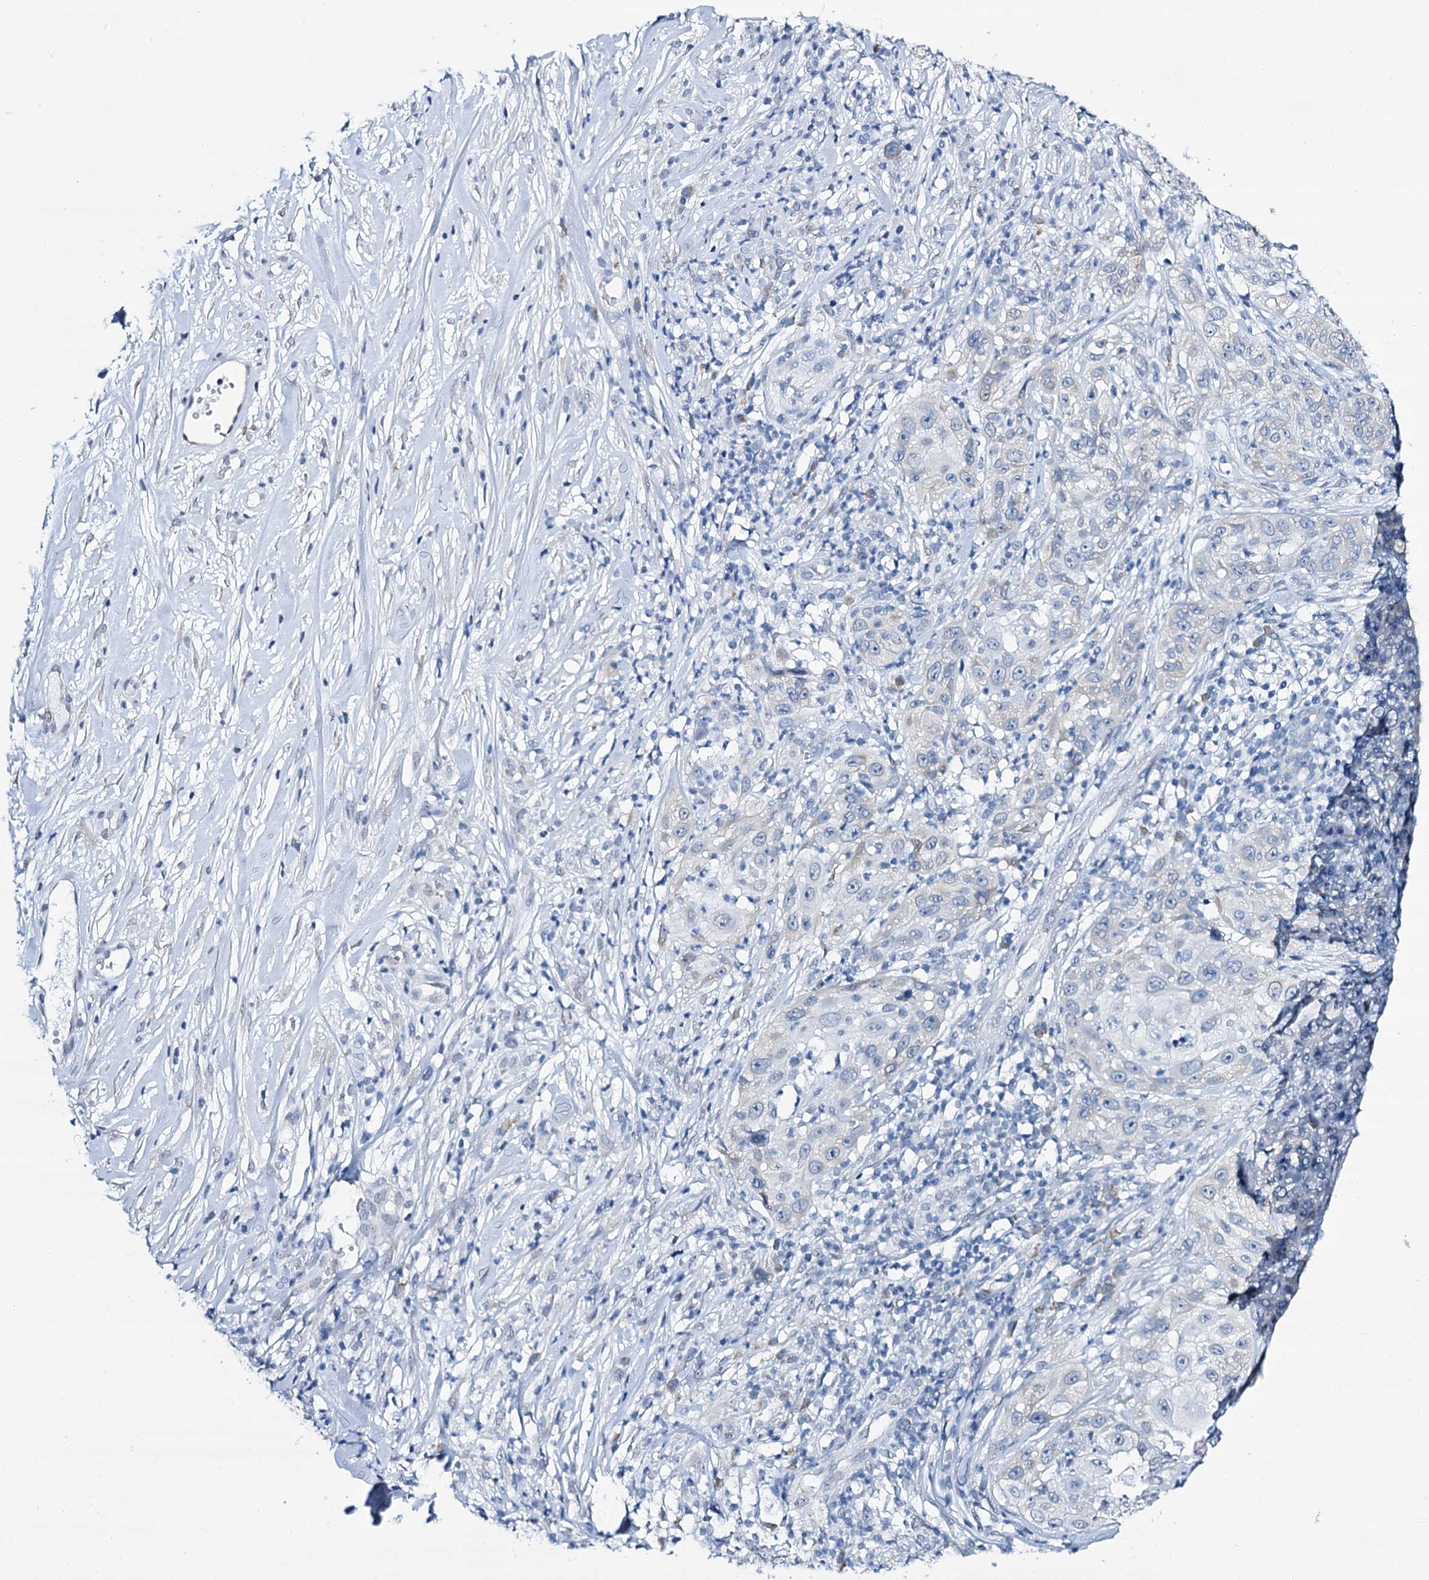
{"staining": {"intensity": "negative", "quantity": "none", "location": "none"}, "tissue": "skin cancer", "cell_type": "Tumor cells", "image_type": "cancer", "snomed": [{"axis": "morphology", "description": "Squamous cell carcinoma, NOS"}, {"axis": "topography", "description": "Skin"}], "caption": "The histopathology image reveals no staining of tumor cells in skin squamous cell carcinoma. (DAB immunohistochemistry, high magnification).", "gene": "SPATS2", "patient": {"sex": "female", "age": 44}}